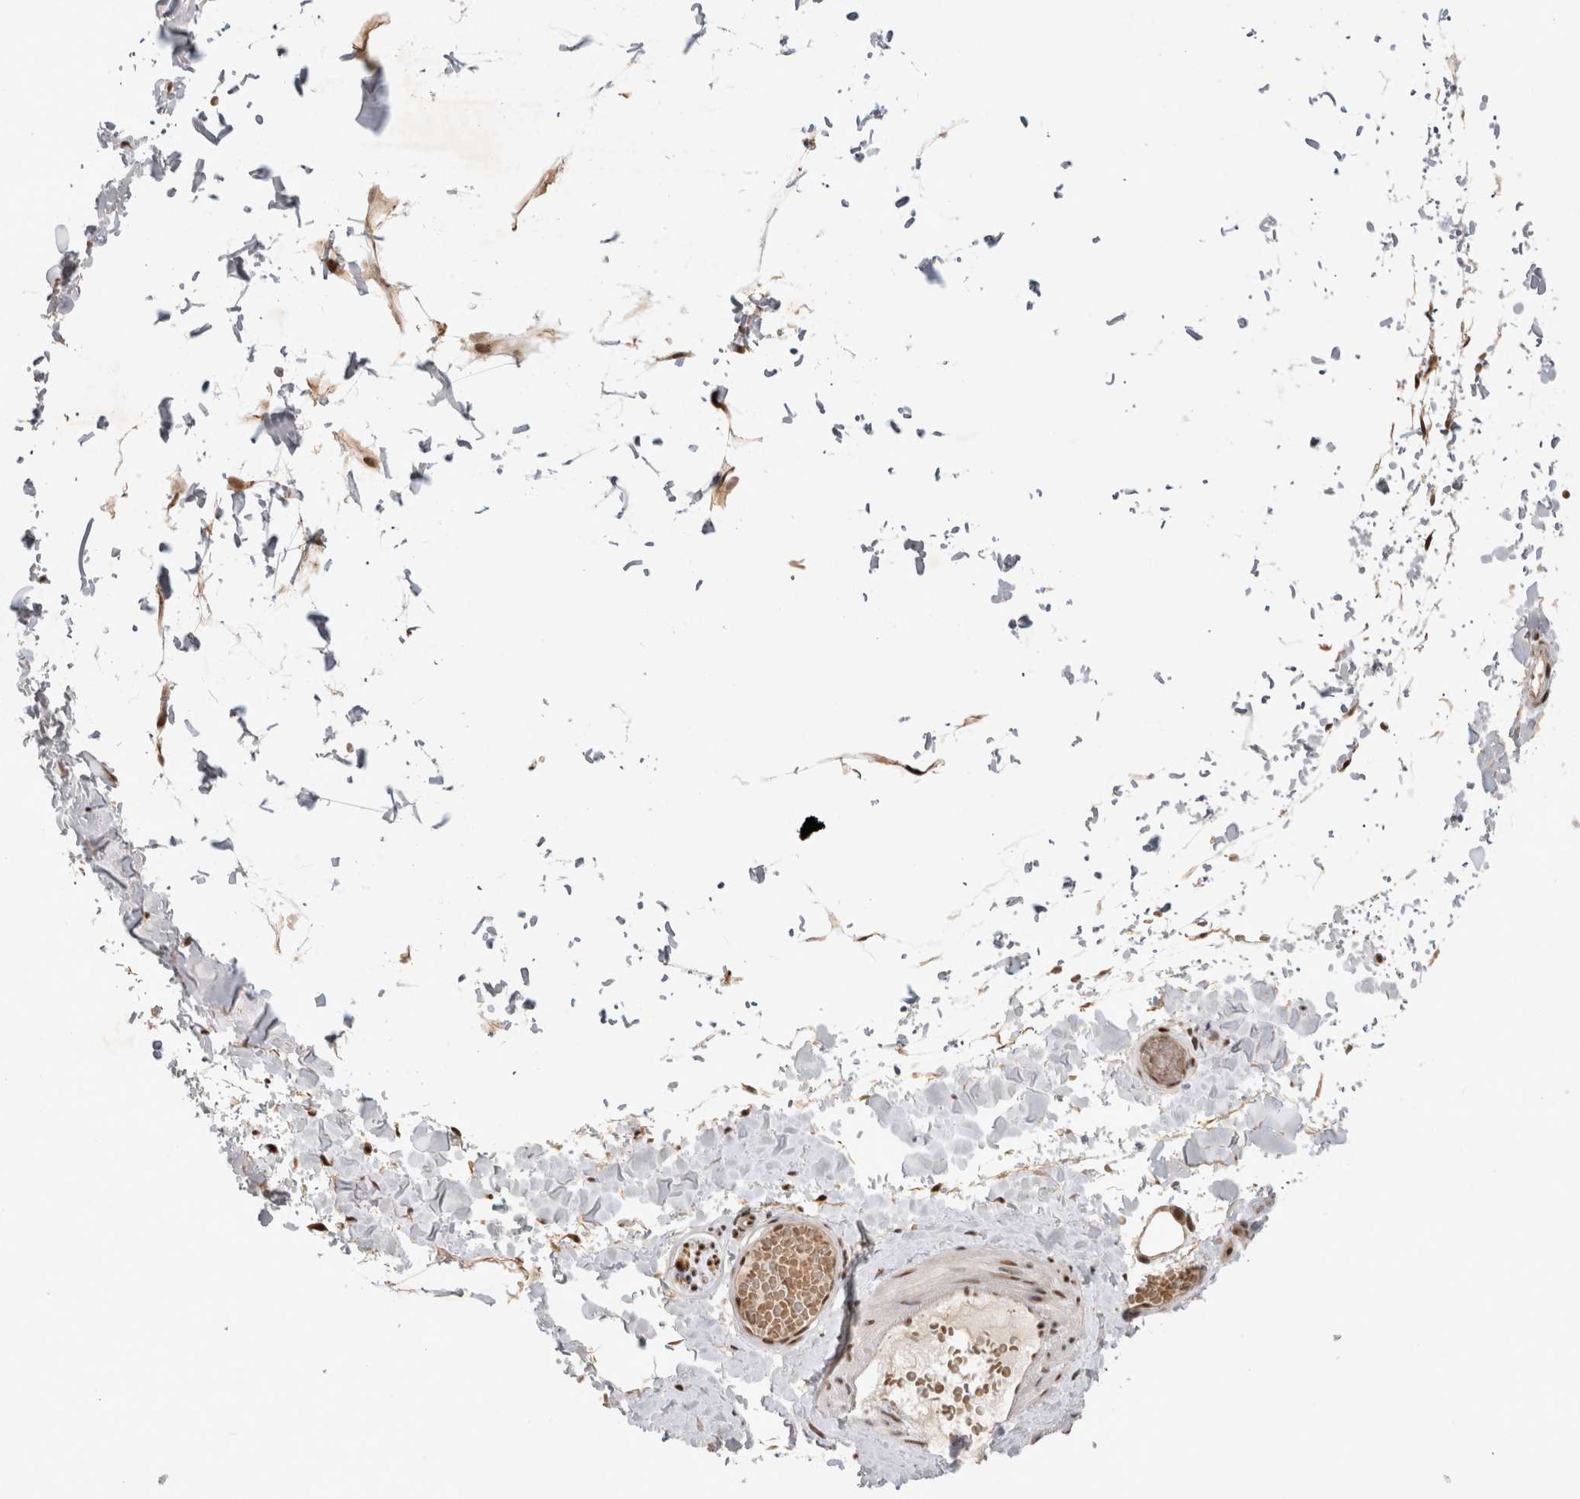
{"staining": {"intensity": "moderate", "quantity": "25%-75%", "location": "nuclear"}, "tissue": "adipose tissue", "cell_type": "Adipocytes", "image_type": "normal", "snomed": [{"axis": "morphology", "description": "Normal tissue, NOS"}, {"axis": "topography", "description": "Adipose tissue"}, {"axis": "topography", "description": "Vascular tissue"}, {"axis": "topography", "description": "Peripheral nerve tissue"}], "caption": "This image reveals IHC staining of unremarkable adipose tissue, with medium moderate nuclear expression in approximately 25%-75% of adipocytes.", "gene": "HESX1", "patient": {"sex": "male", "age": 25}}